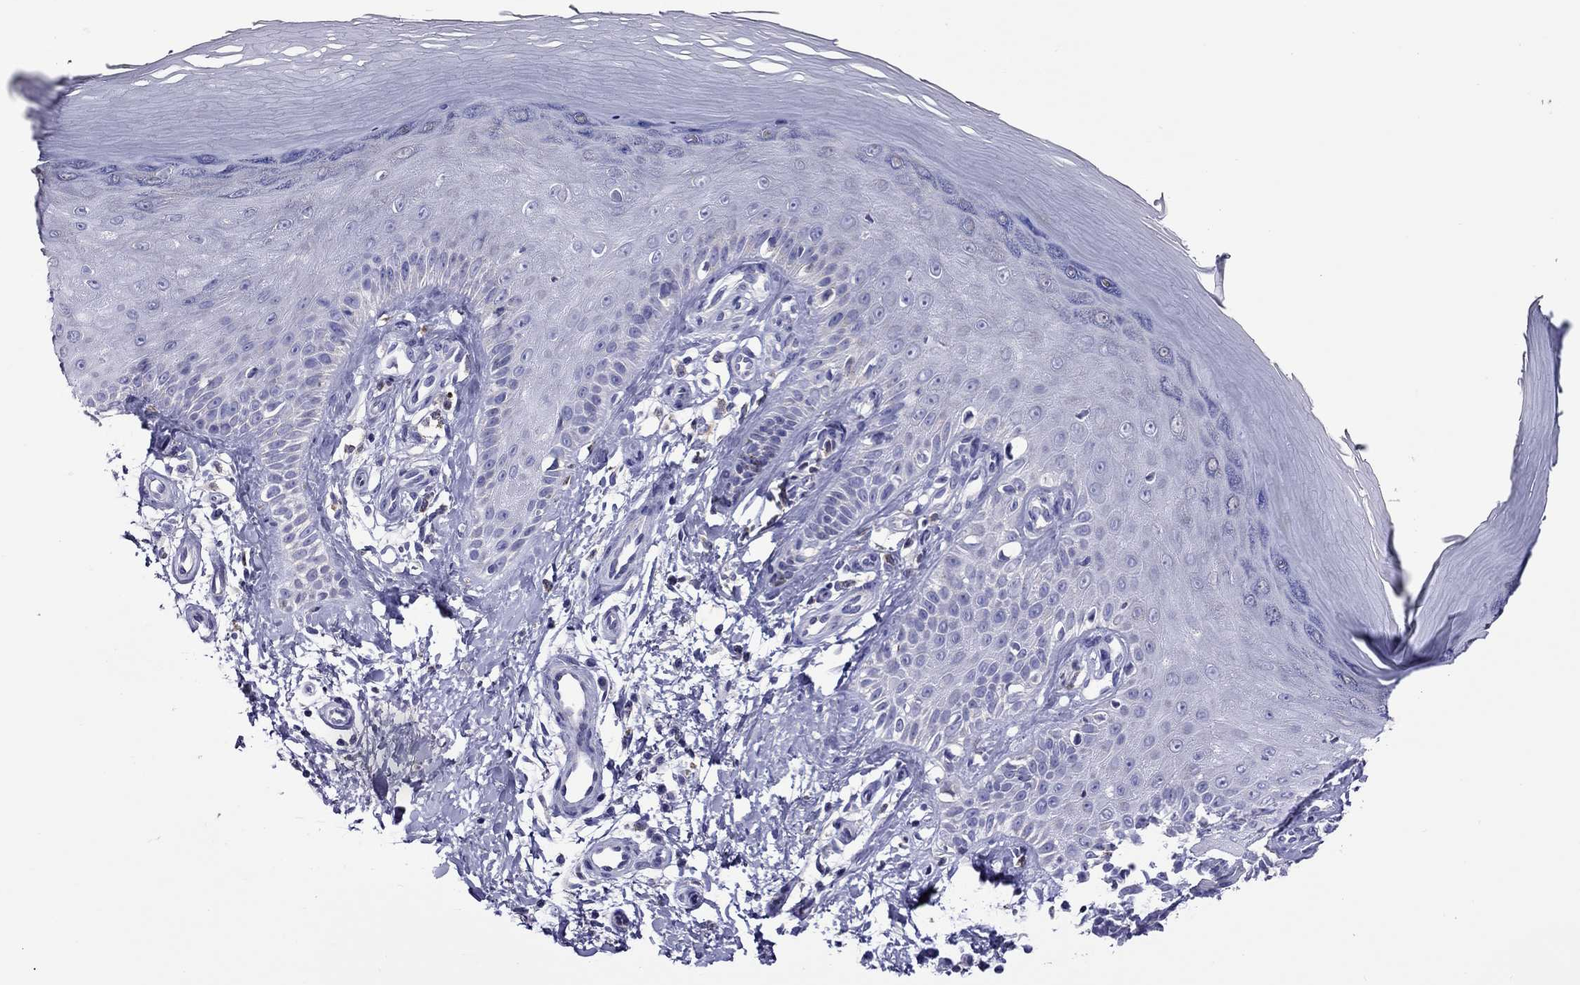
{"staining": {"intensity": "negative", "quantity": "none", "location": "none"}, "tissue": "skin", "cell_type": "Fibroblasts", "image_type": "normal", "snomed": [{"axis": "morphology", "description": "Normal tissue, NOS"}, {"axis": "morphology", "description": "Inflammation, NOS"}, {"axis": "morphology", "description": "Fibrosis, NOS"}, {"axis": "topography", "description": "Skin"}], "caption": "This micrograph is of benign skin stained with immunohistochemistry (IHC) to label a protein in brown with the nuclei are counter-stained blue. There is no expression in fibroblasts. (Immunohistochemistry, brightfield microscopy, high magnification).", "gene": "SCG2", "patient": {"sex": "male", "age": 71}}